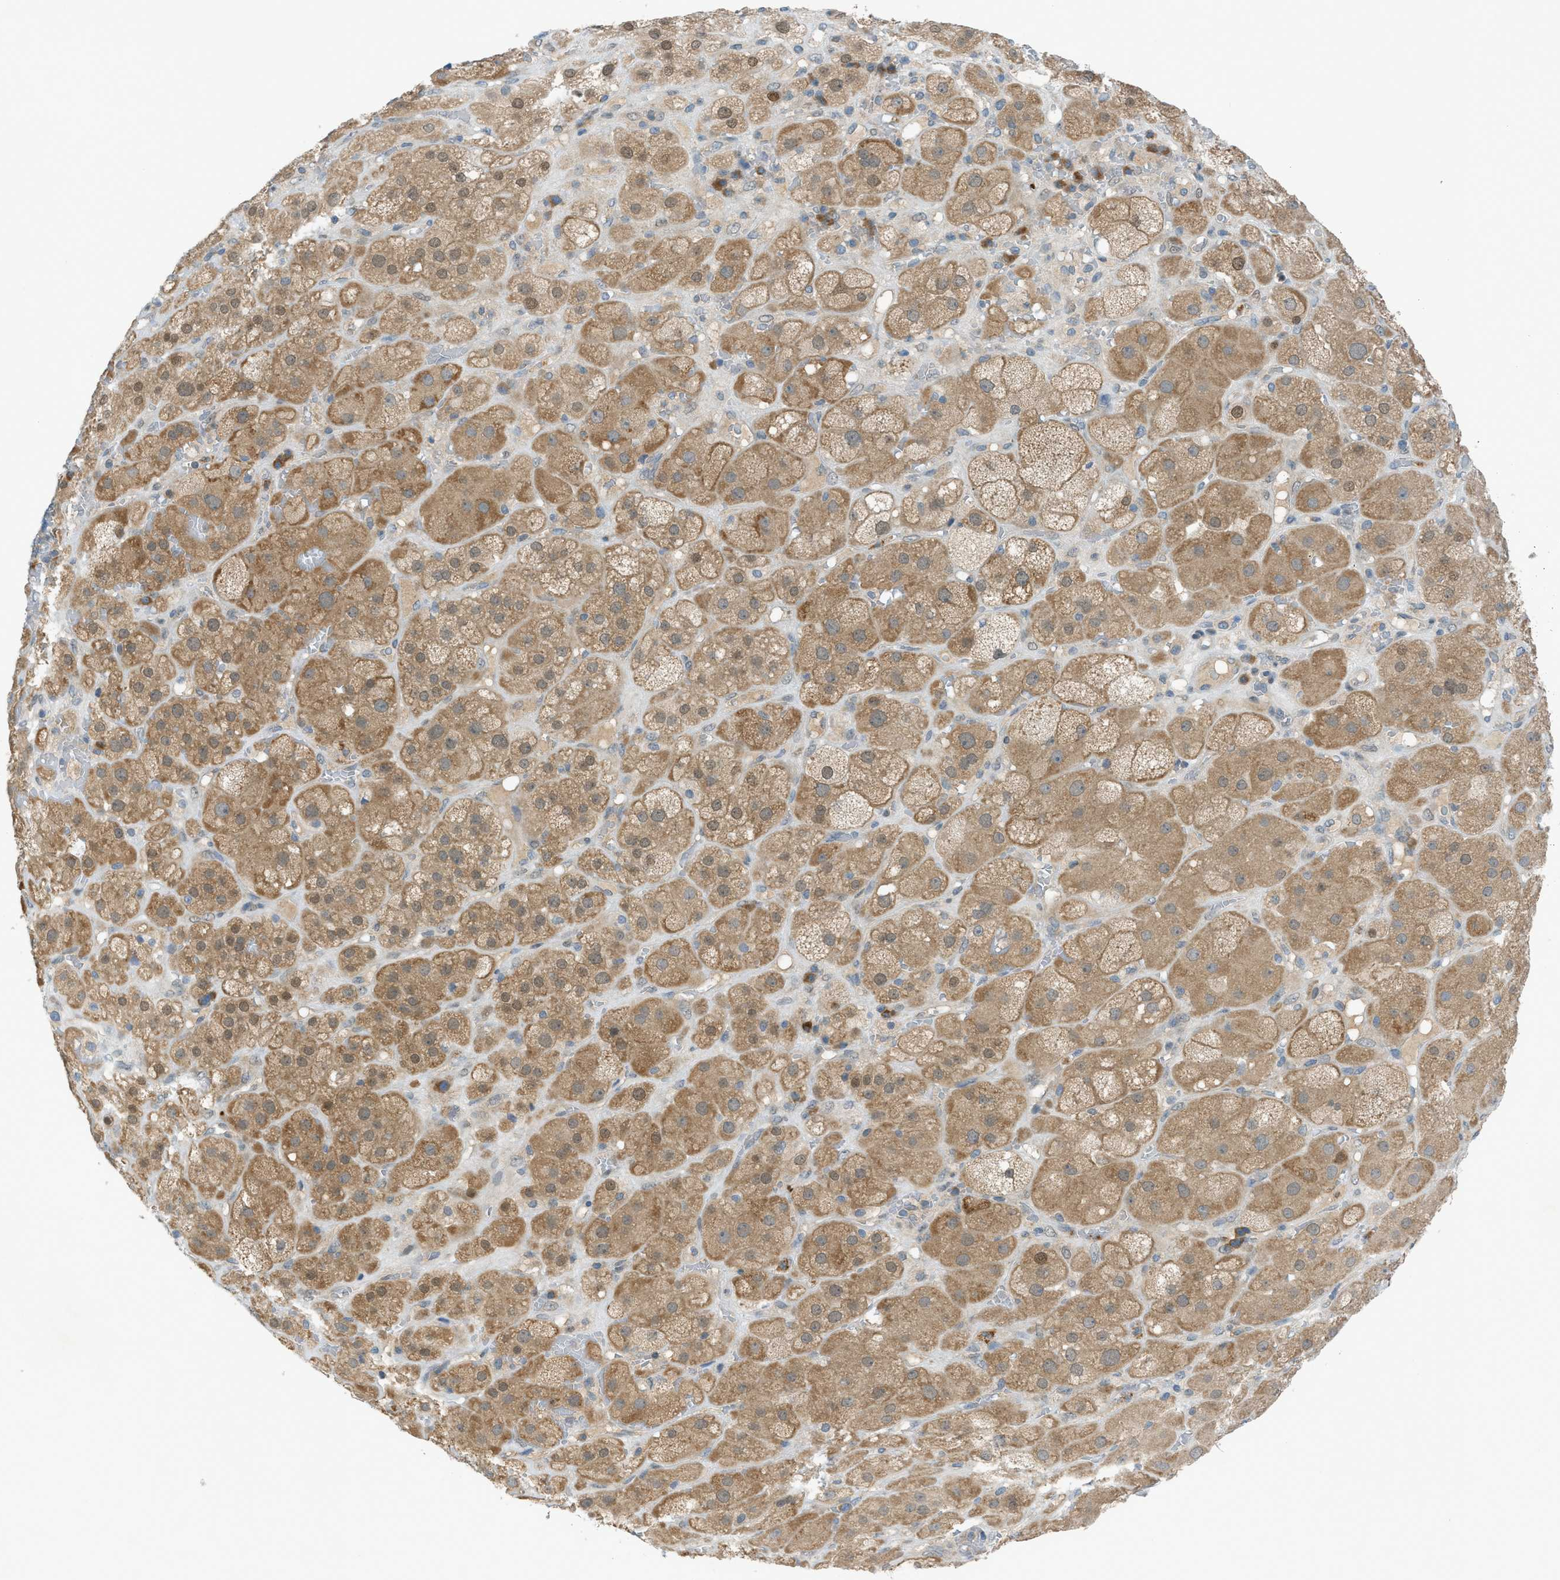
{"staining": {"intensity": "moderate", "quantity": ">75%", "location": "cytoplasmic/membranous,nuclear"}, "tissue": "adrenal gland", "cell_type": "Glandular cells", "image_type": "normal", "snomed": [{"axis": "morphology", "description": "Normal tissue, NOS"}, {"axis": "topography", "description": "Adrenal gland"}], "caption": "DAB (3,3'-diaminobenzidine) immunohistochemical staining of unremarkable human adrenal gland displays moderate cytoplasmic/membranous,nuclear protein expression in about >75% of glandular cells.", "gene": "DYRK1A", "patient": {"sex": "female", "age": 47}}